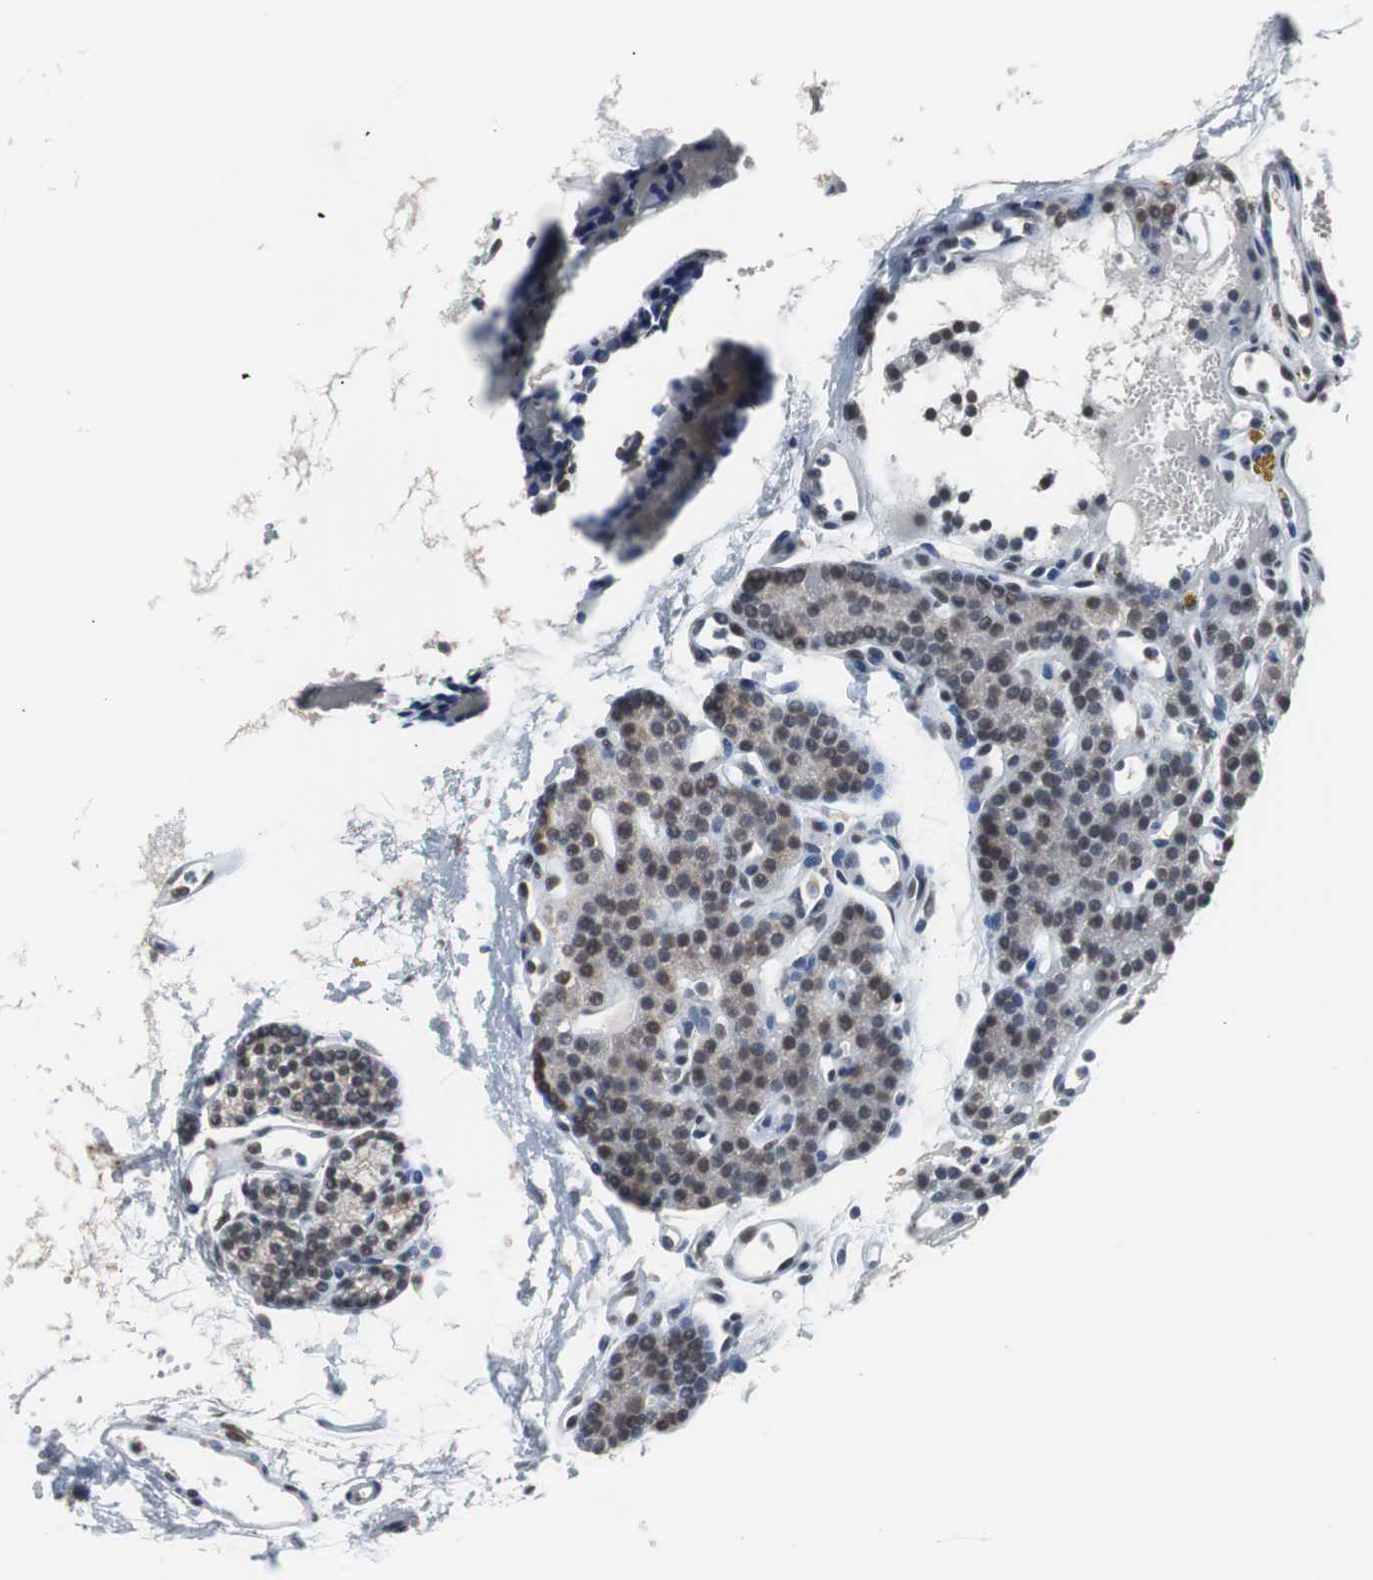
{"staining": {"intensity": "moderate", "quantity": ">75%", "location": "cytoplasmic/membranous,nuclear"}, "tissue": "parathyroid gland", "cell_type": "Glandular cells", "image_type": "normal", "snomed": [{"axis": "morphology", "description": "Normal tissue, NOS"}, {"axis": "topography", "description": "Parathyroid gland"}], "caption": "The micrograph displays staining of benign parathyroid gland, revealing moderate cytoplasmic/membranous,nuclear protein positivity (brown color) within glandular cells. (IHC, brightfield microscopy, high magnification).", "gene": "TAF7", "patient": {"sex": "male", "age": 25}}